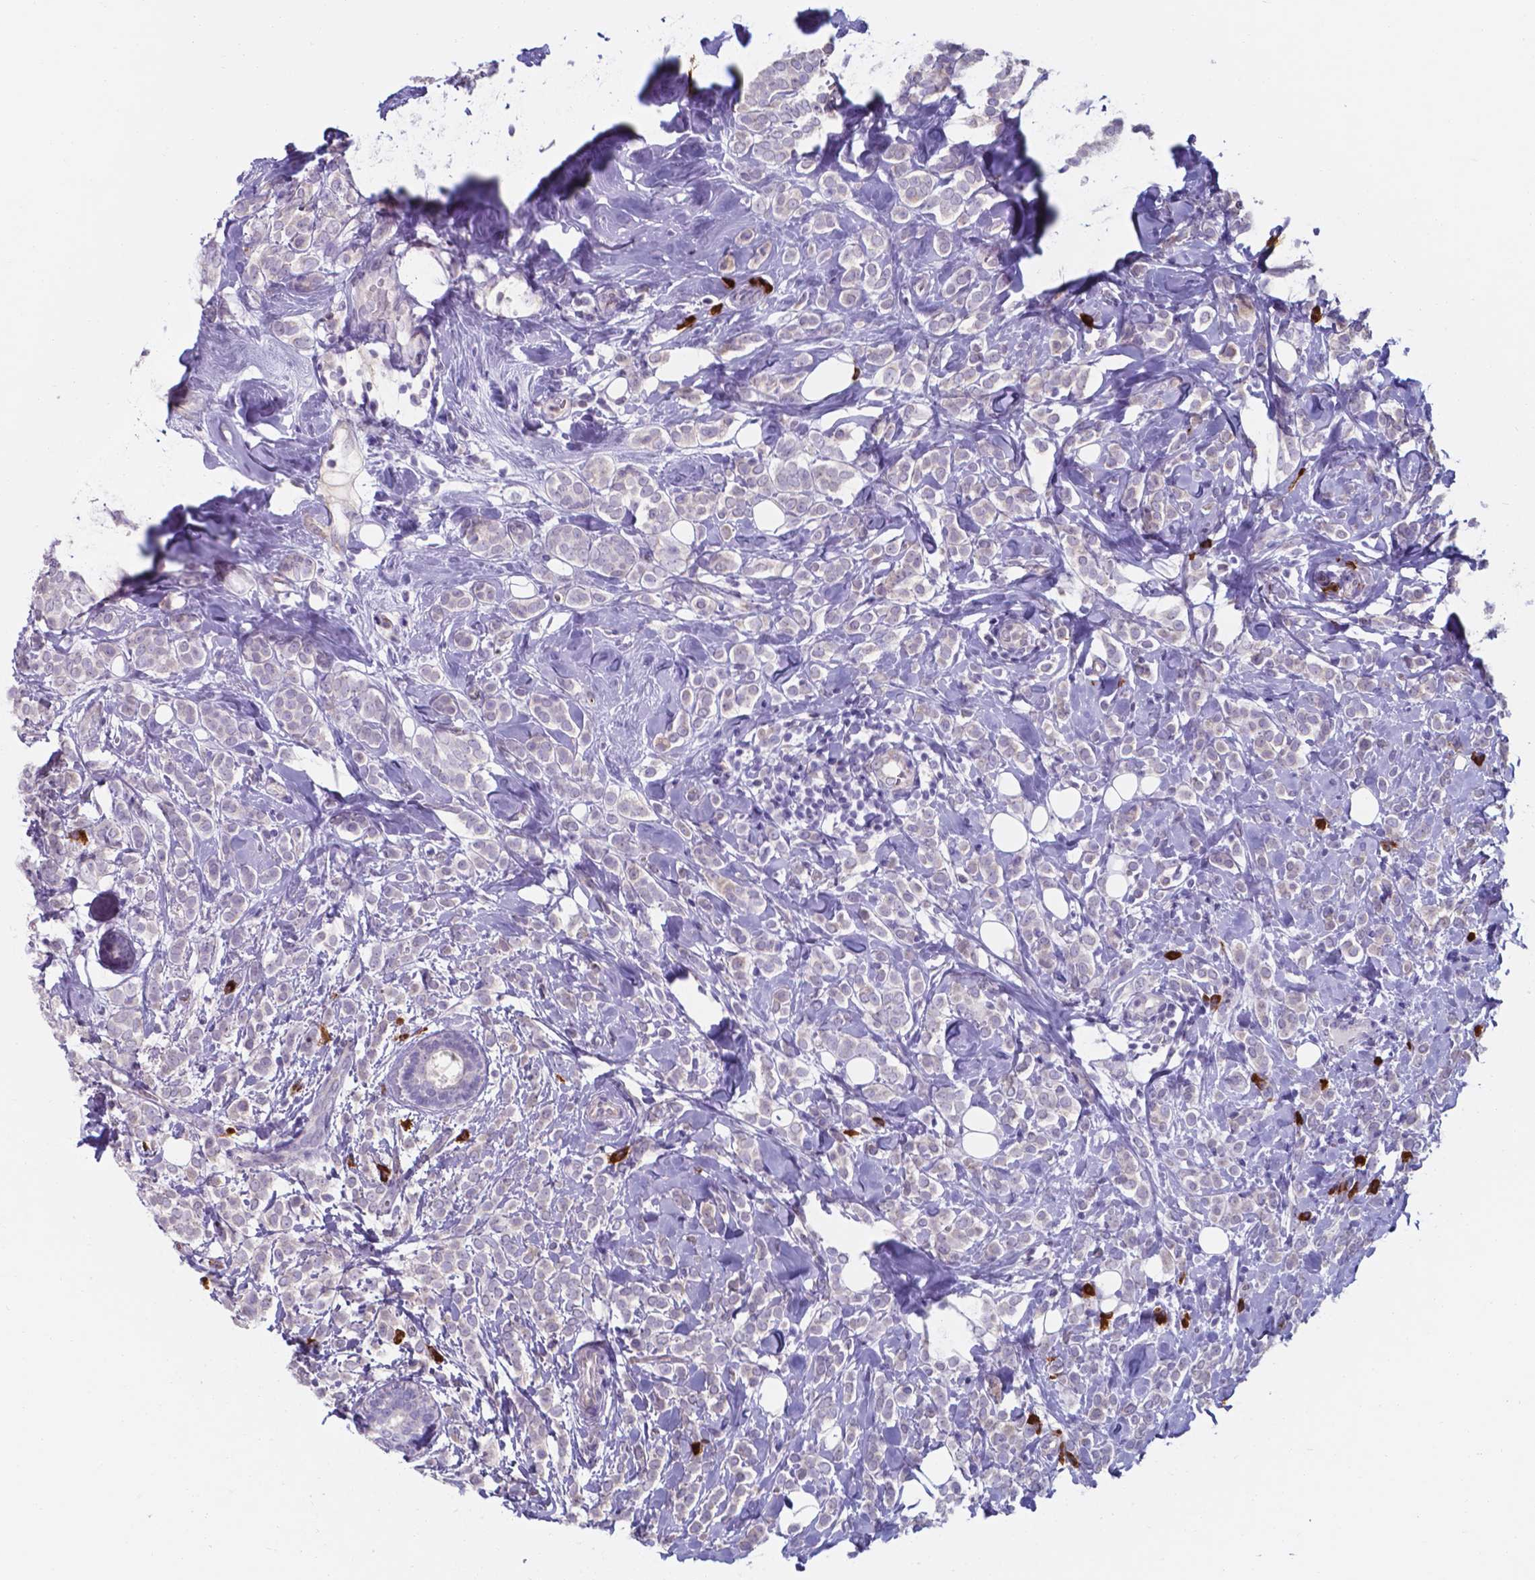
{"staining": {"intensity": "negative", "quantity": "none", "location": "none"}, "tissue": "breast cancer", "cell_type": "Tumor cells", "image_type": "cancer", "snomed": [{"axis": "morphology", "description": "Lobular carcinoma"}, {"axis": "topography", "description": "Breast"}], "caption": "Photomicrograph shows no significant protein positivity in tumor cells of breast cancer. (DAB IHC visualized using brightfield microscopy, high magnification).", "gene": "UBE2J1", "patient": {"sex": "female", "age": 49}}